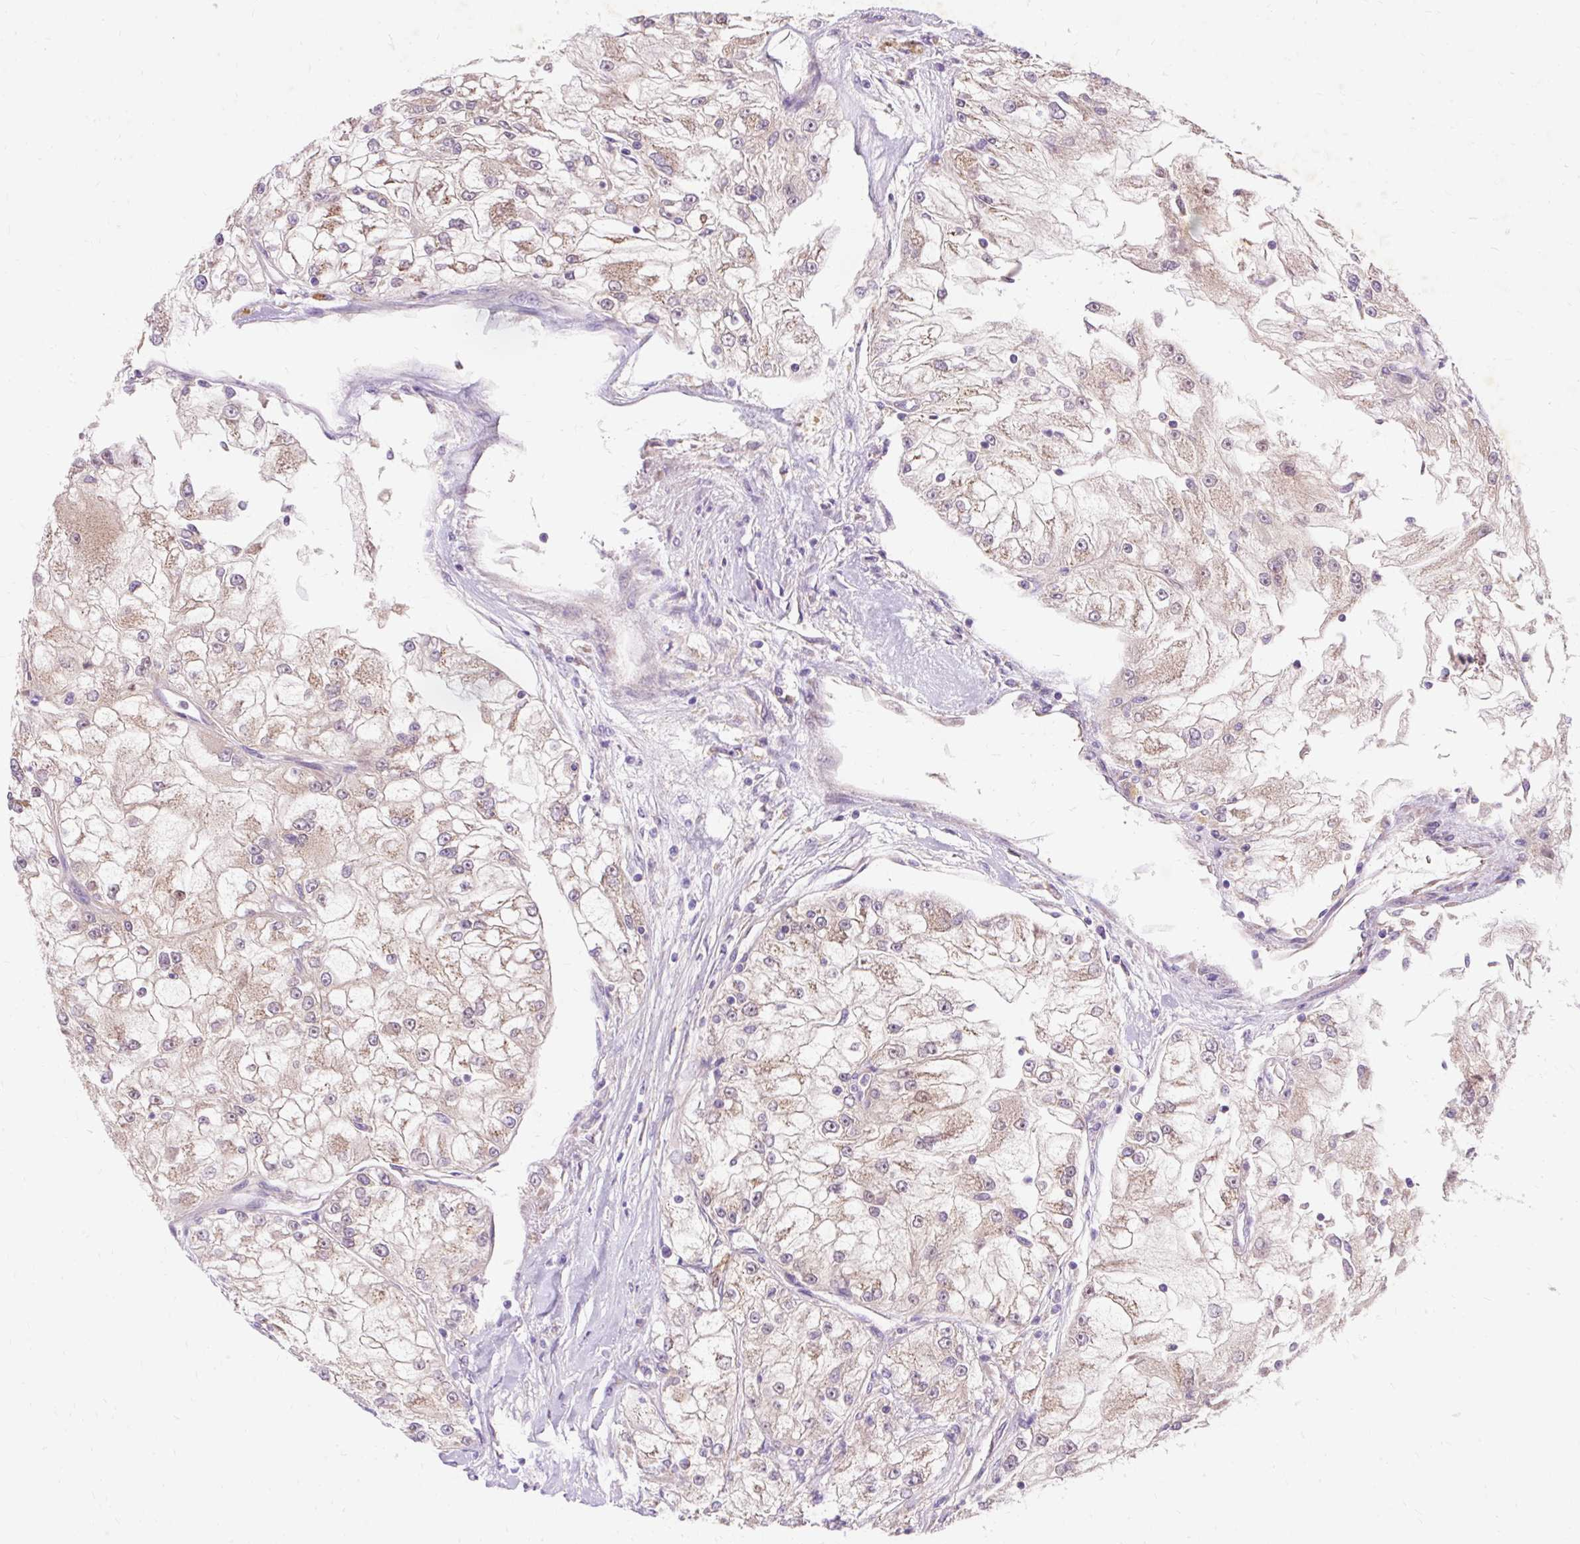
{"staining": {"intensity": "weak", "quantity": ">75%", "location": "cytoplasmic/membranous"}, "tissue": "renal cancer", "cell_type": "Tumor cells", "image_type": "cancer", "snomed": [{"axis": "morphology", "description": "Adenocarcinoma, NOS"}, {"axis": "topography", "description": "Kidney"}], "caption": "This photomicrograph demonstrates IHC staining of renal cancer (adenocarcinoma), with low weak cytoplasmic/membranous expression in approximately >75% of tumor cells.", "gene": "OR4K15", "patient": {"sex": "female", "age": 72}}